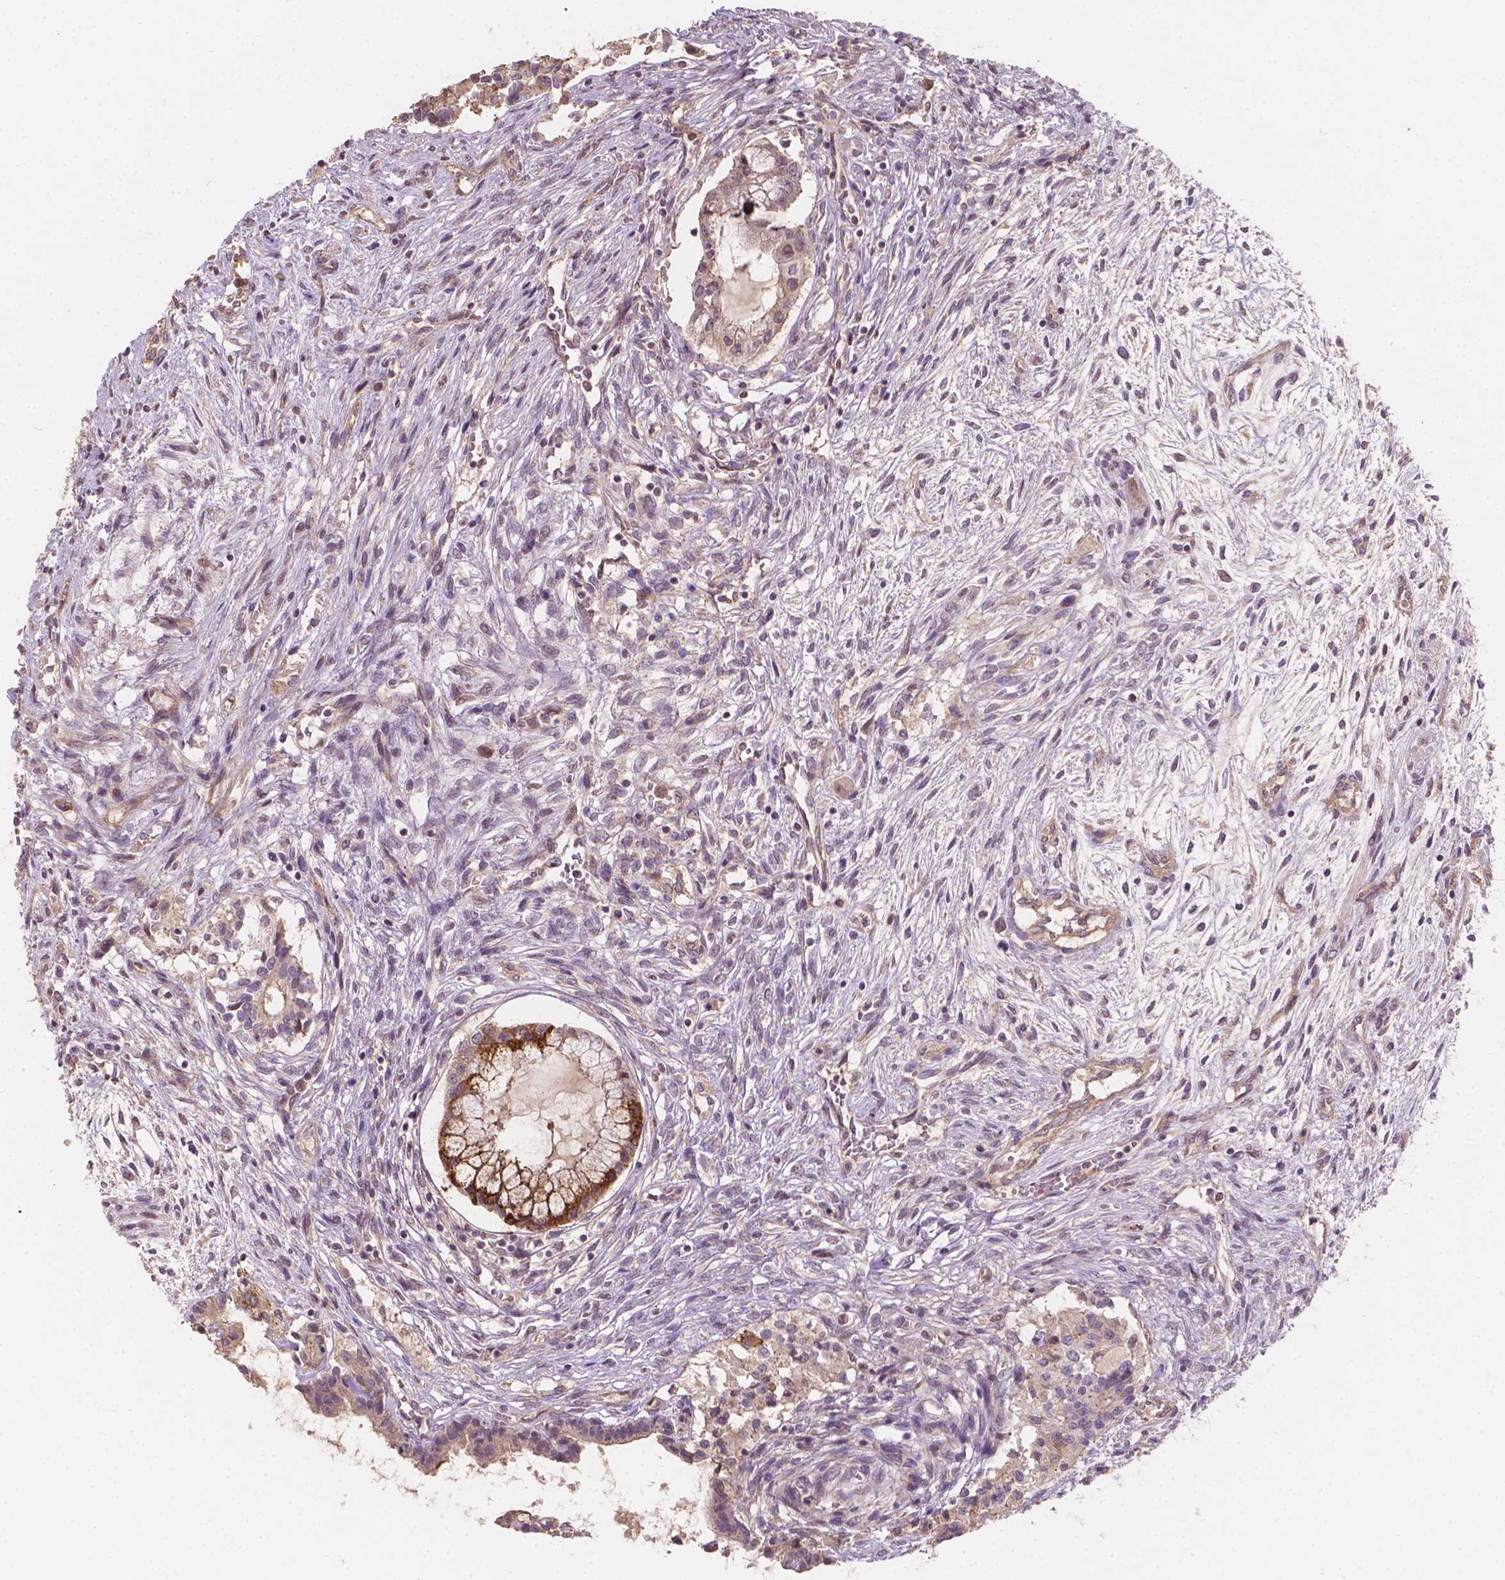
{"staining": {"intensity": "strong", "quantity": "<25%", "location": "cytoplasmic/membranous"}, "tissue": "testis cancer", "cell_type": "Tumor cells", "image_type": "cancer", "snomed": [{"axis": "morphology", "description": "Carcinoma, Embryonal, NOS"}, {"axis": "topography", "description": "Testis"}], "caption": "Brown immunohistochemical staining in human testis cancer (embryonal carcinoma) reveals strong cytoplasmic/membranous positivity in about <25% of tumor cells.", "gene": "DUSP16", "patient": {"sex": "male", "age": 37}}